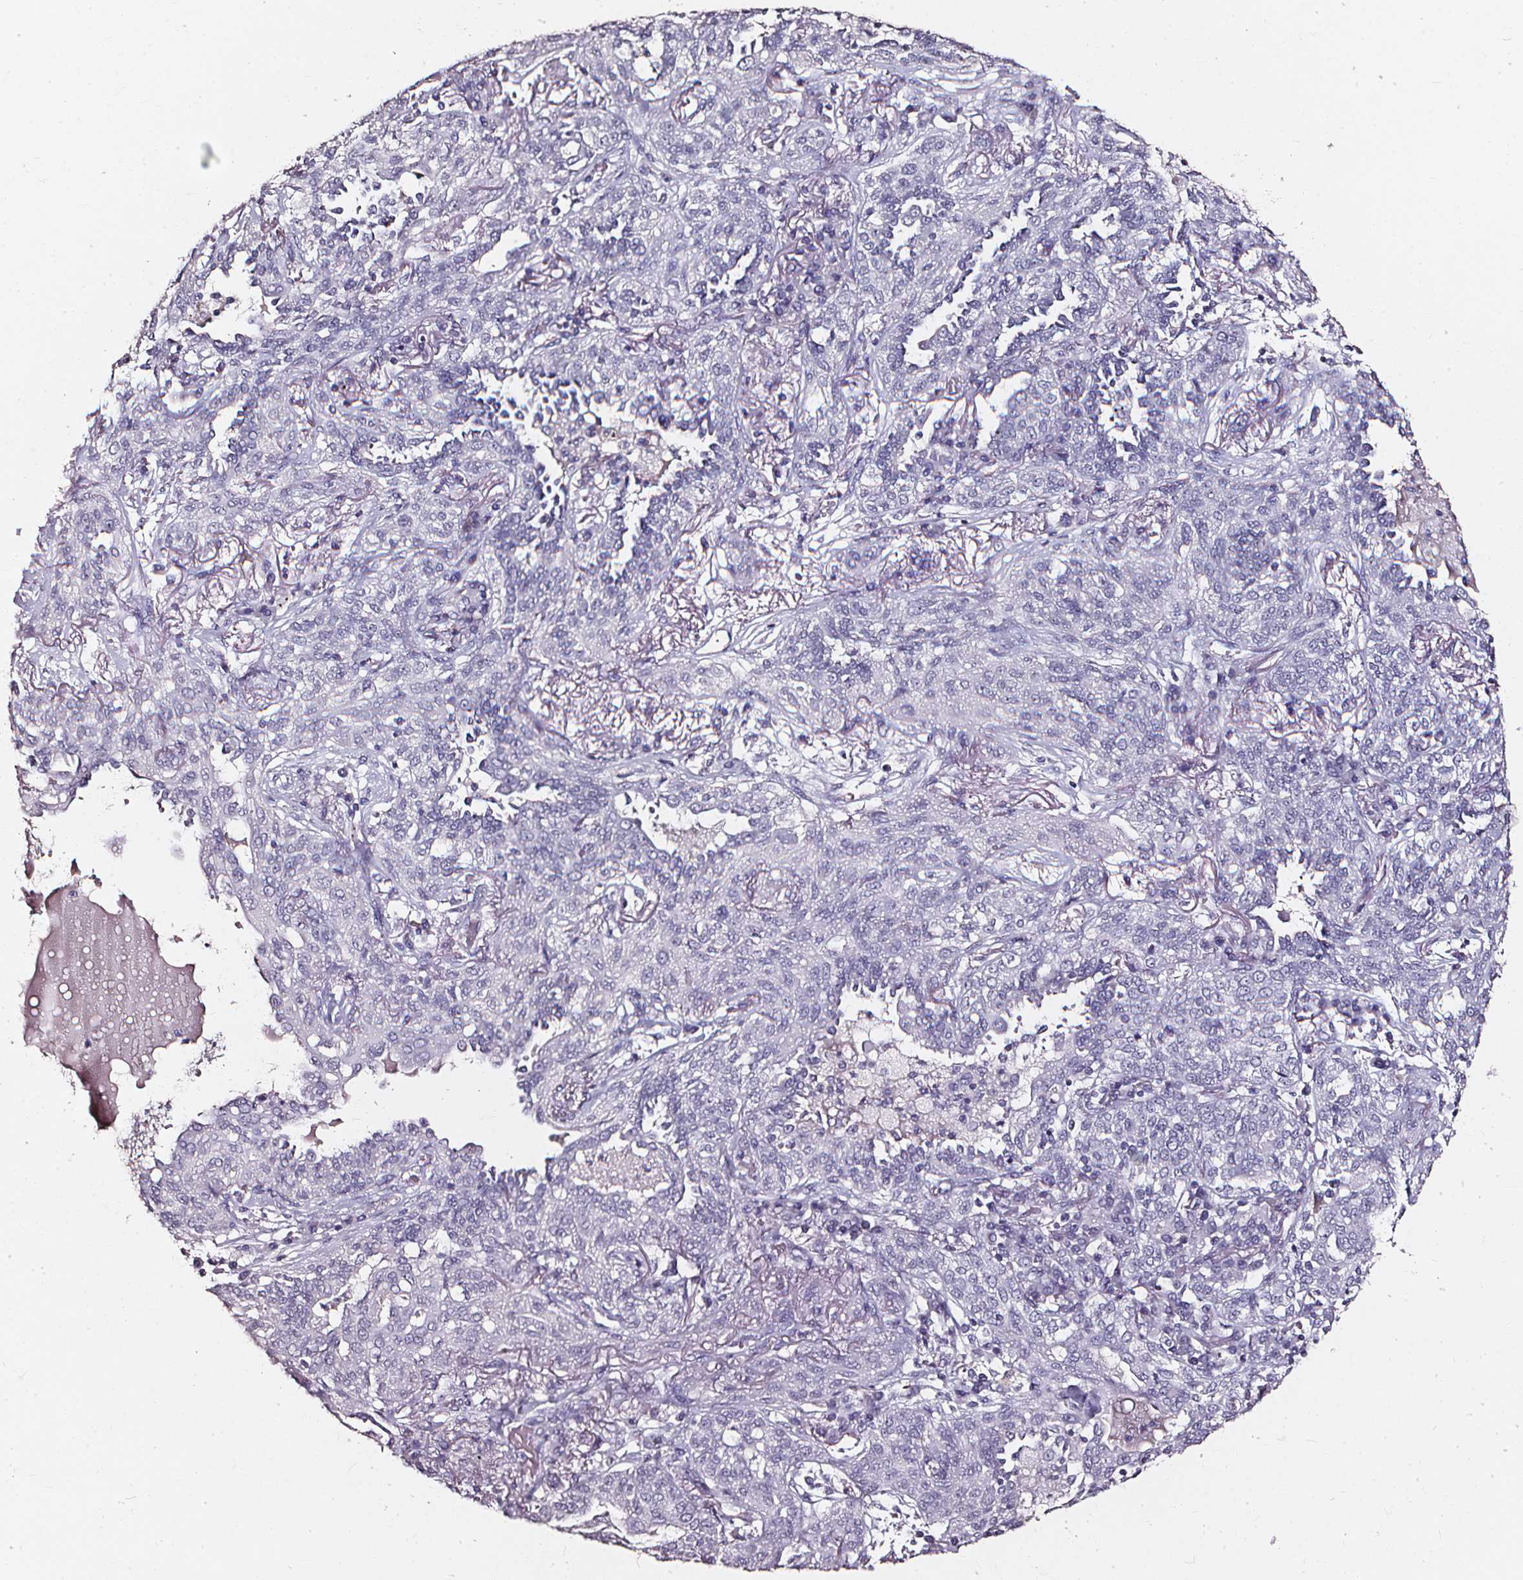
{"staining": {"intensity": "negative", "quantity": "none", "location": "none"}, "tissue": "lung cancer", "cell_type": "Tumor cells", "image_type": "cancer", "snomed": [{"axis": "morphology", "description": "Squamous cell carcinoma, NOS"}, {"axis": "topography", "description": "Lung"}], "caption": "Tumor cells are negative for brown protein staining in lung cancer (squamous cell carcinoma).", "gene": "DEFA5", "patient": {"sex": "female", "age": 70}}